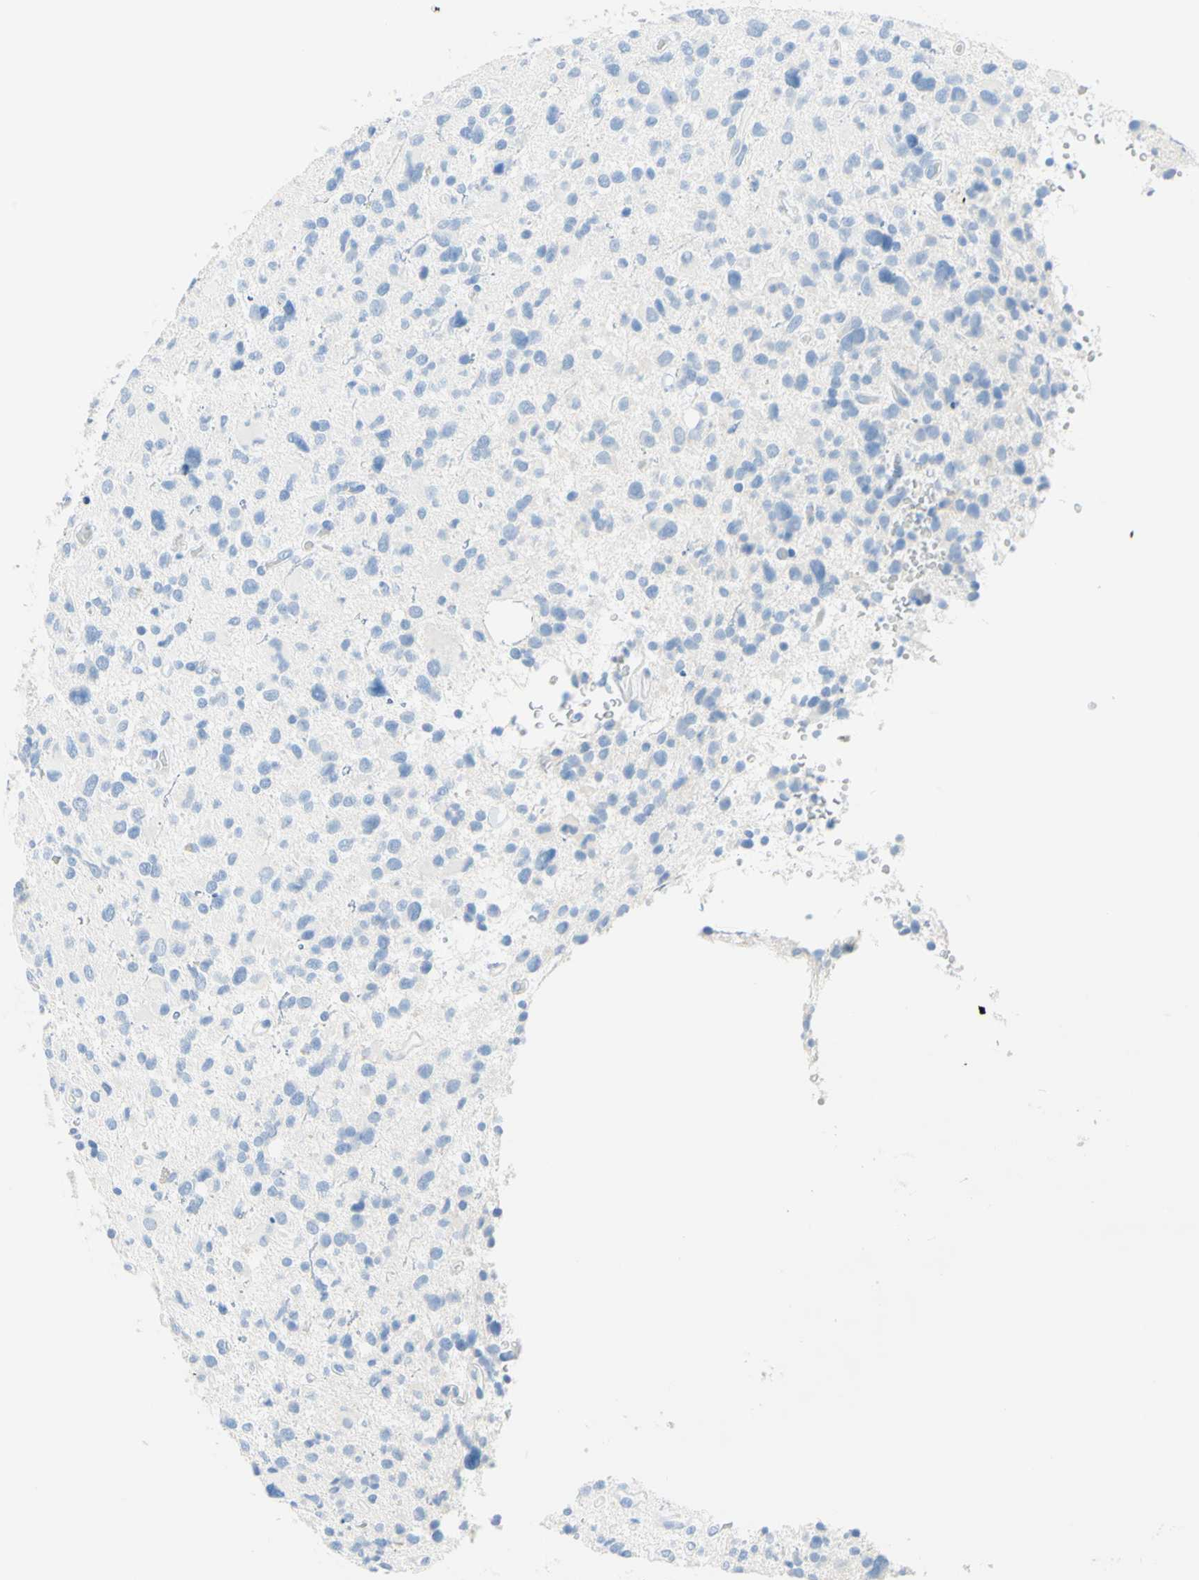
{"staining": {"intensity": "negative", "quantity": "none", "location": "none"}, "tissue": "glioma", "cell_type": "Tumor cells", "image_type": "cancer", "snomed": [{"axis": "morphology", "description": "Glioma, malignant, High grade"}, {"axis": "topography", "description": "Brain"}], "caption": "IHC of human glioma shows no positivity in tumor cells.", "gene": "IL6ST", "patient": {"sex": "male", "age": 48}}